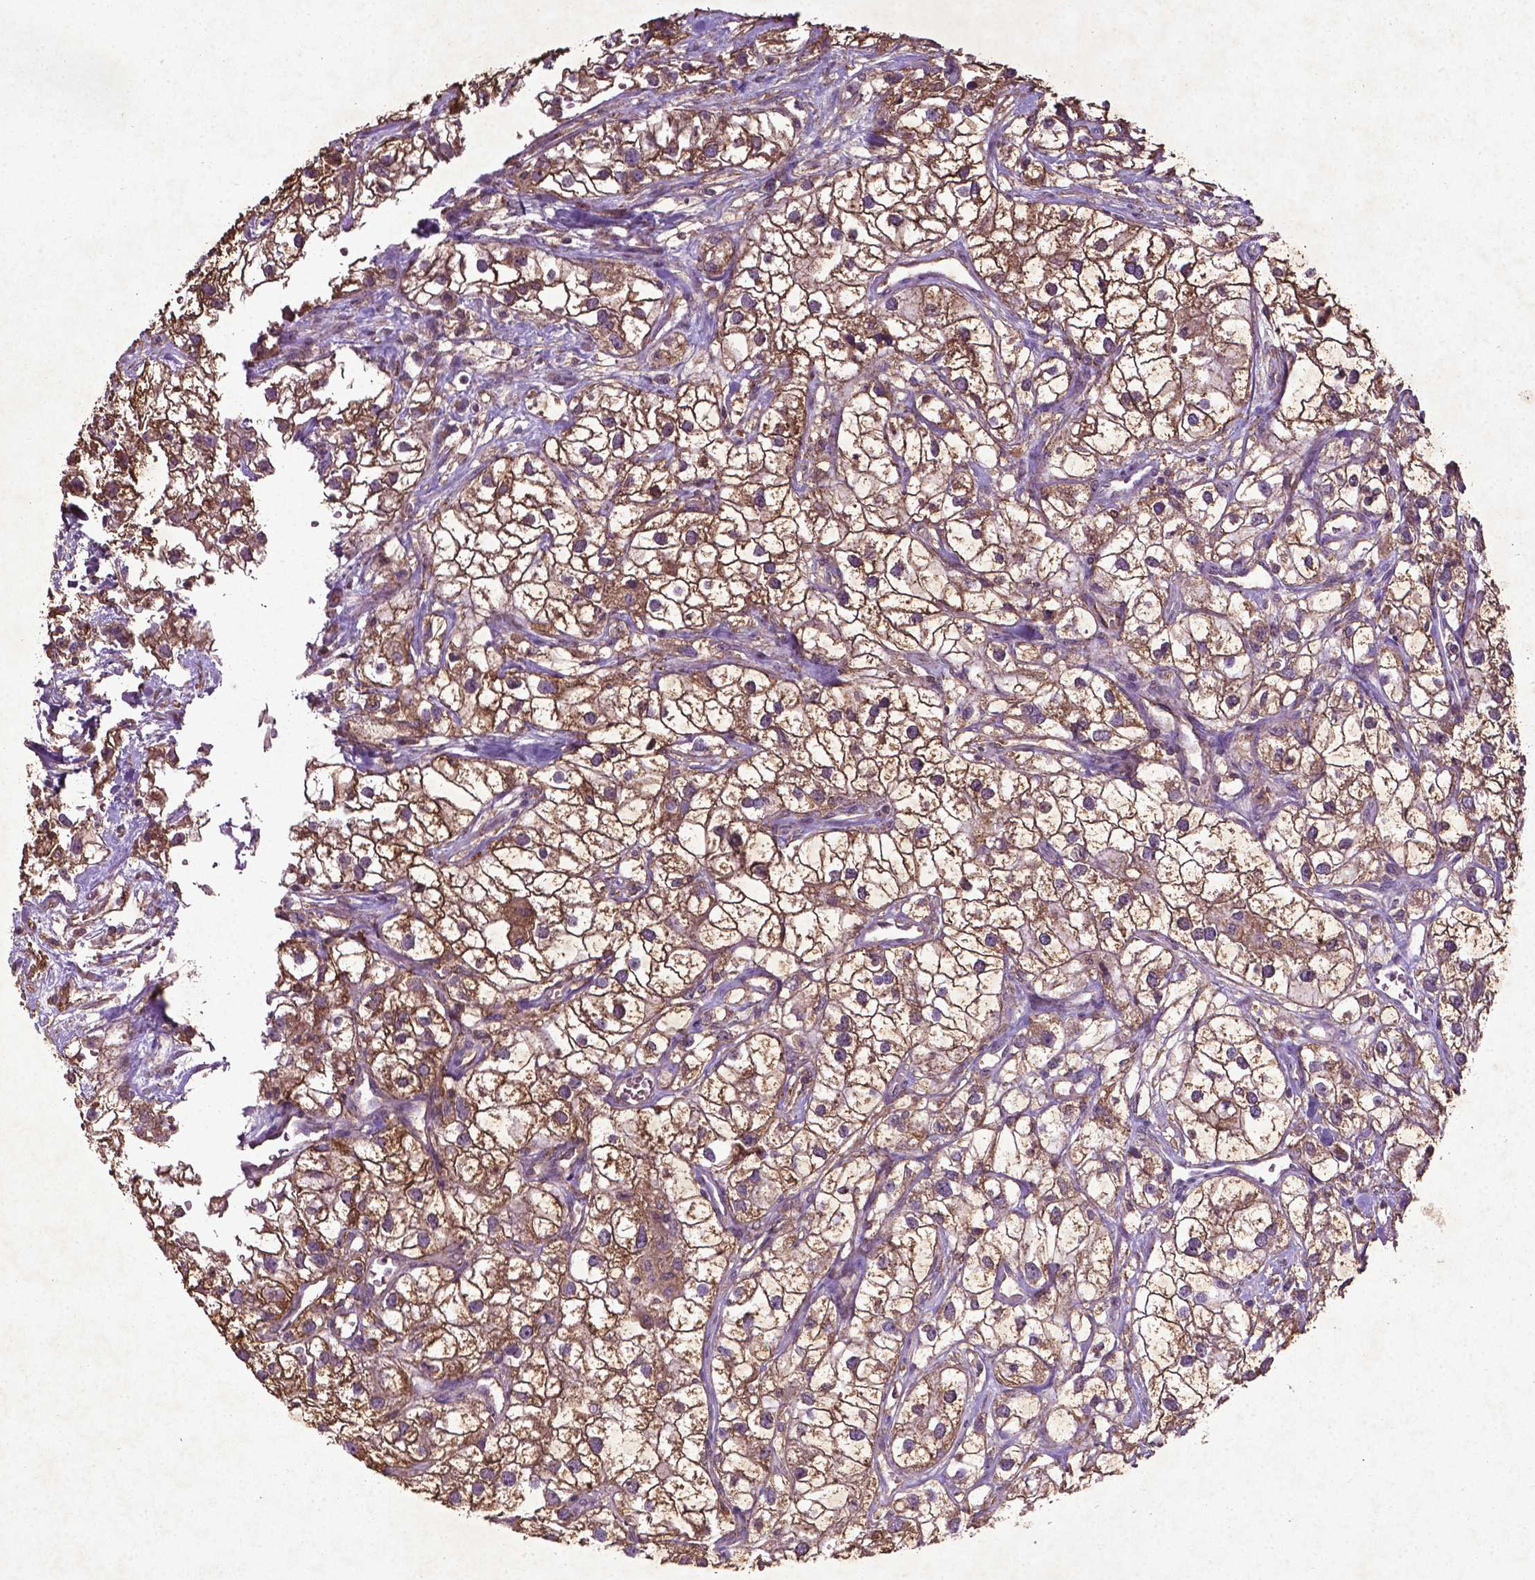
{"staining": {"intensity": "moderate", "quantity": ">75%", "location": "cytoplasmic/membranous"}, "tissue": "renal cancer", "cell_type": "Tumor cells", "image_type": "cancer", "snomed": [{"axis": "morphology", "description": "Adenocarcinoma, NOS"}, {"axis": "topography", "description": "Kidney"}], "caption": "This photomicrograph reveals adenocarcinoma (renal) stained with immunohistochemistry (IHC) to label a protein in brown. The cytoplasmic/membranous of tumor cells show moderate positivity for the protein. Nuclei are counter-stained blue.", "gene": "MTOR", "patient": {"sex": "male", "age": 59}}